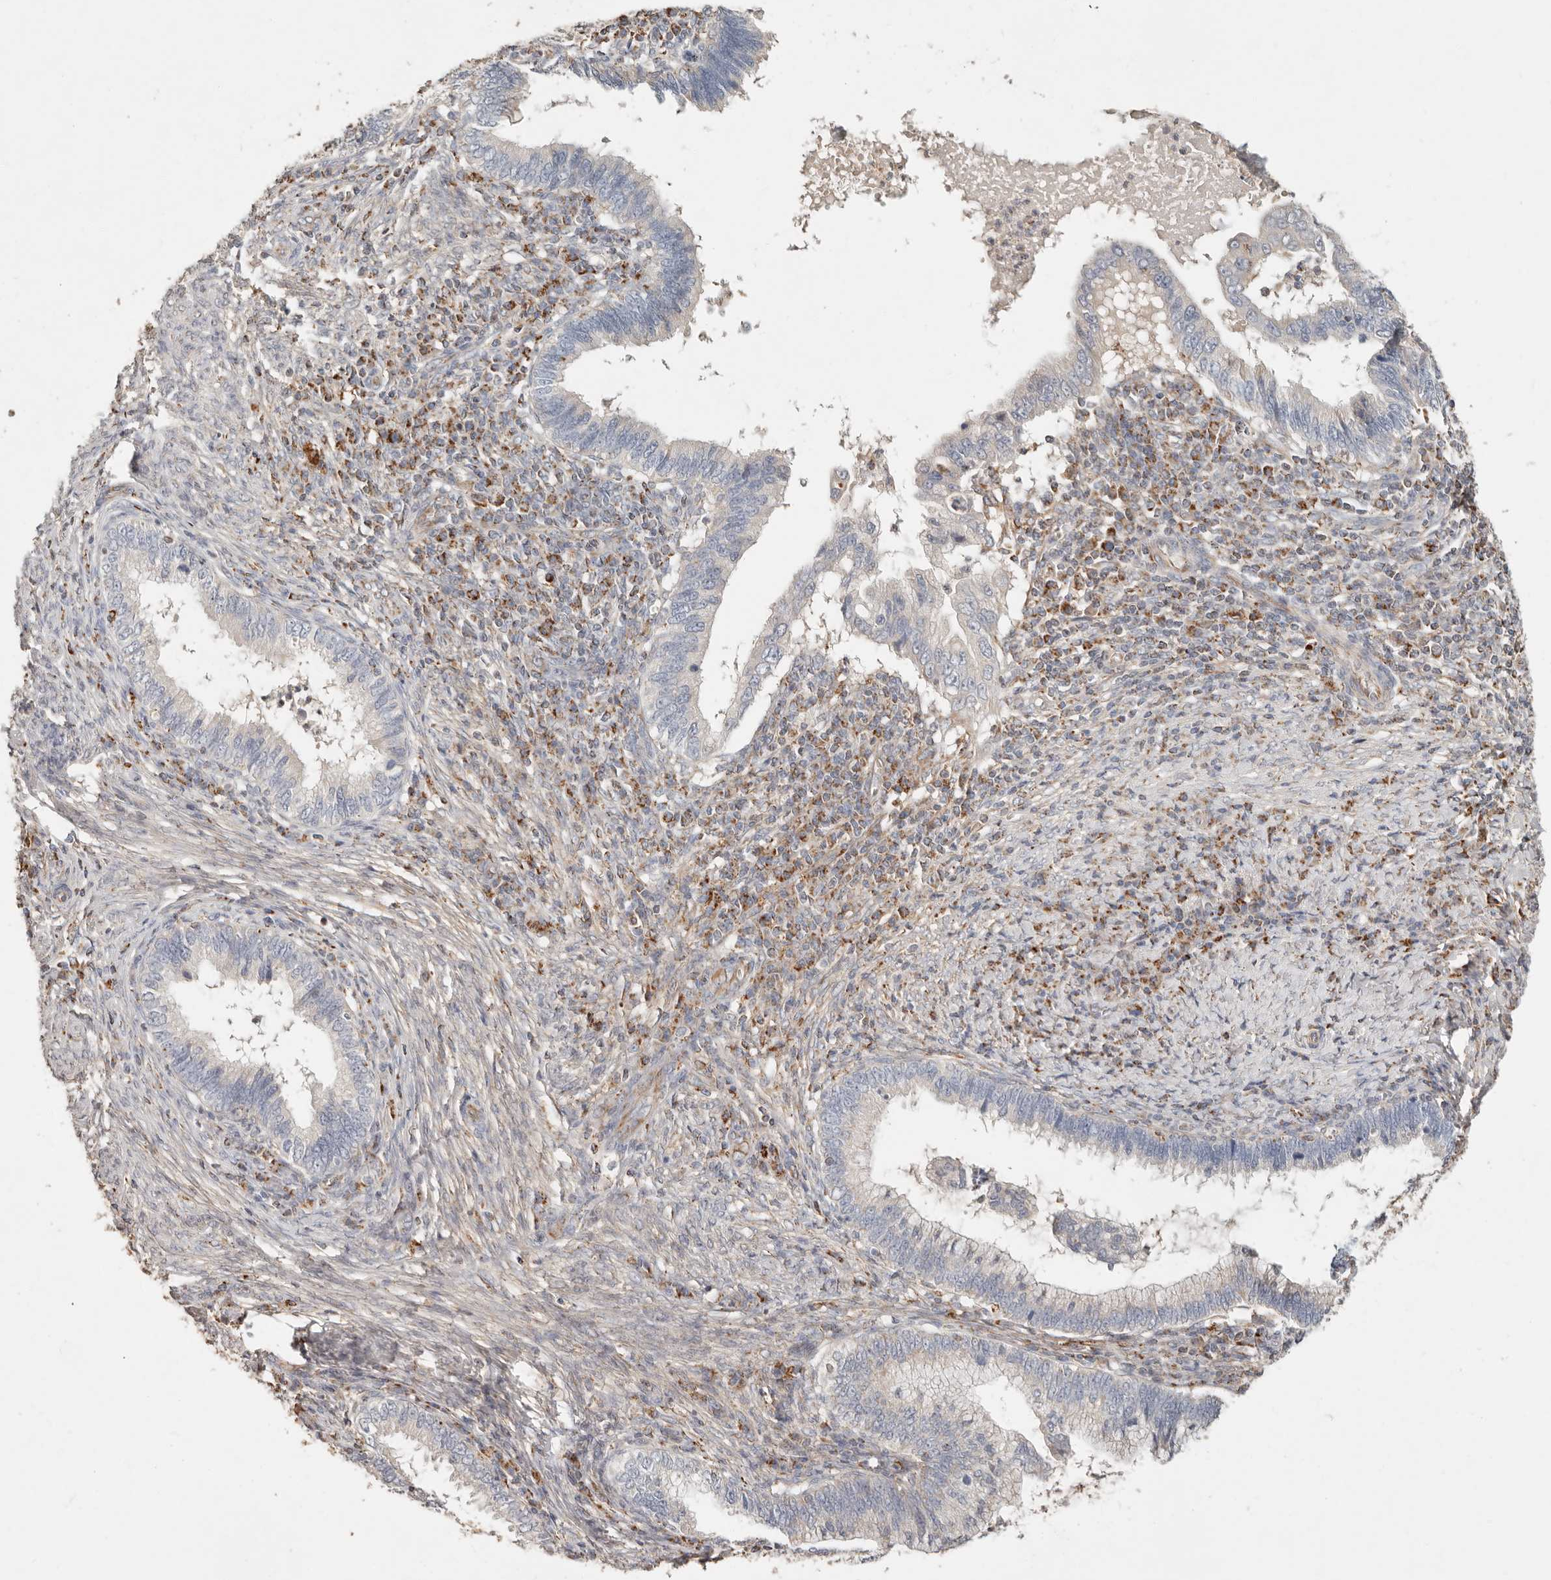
{"staining": {"intensity": "negative", "quantity": "none", "location": "none"}, "tissue": "cervical cancer", "cell_type": "Tumor cells", "image_type": "cancer", "snomed": [{"axis": "morphology", "description": "Adenocarcinoma, NOS"}, {"axis": "topography", "description": "Cervix"}], "caption": "Immunohistochemistry micrograph of neoplastic tissue: human adenocarcinoma (cervical) stained with DAB displays no significant protein expression in tumor cells. (DAB immunohistochemistry with hematoxylin counter stain).", "gene": "ARHGEF10L", "patient": {"sex": "female", "age": 36}}